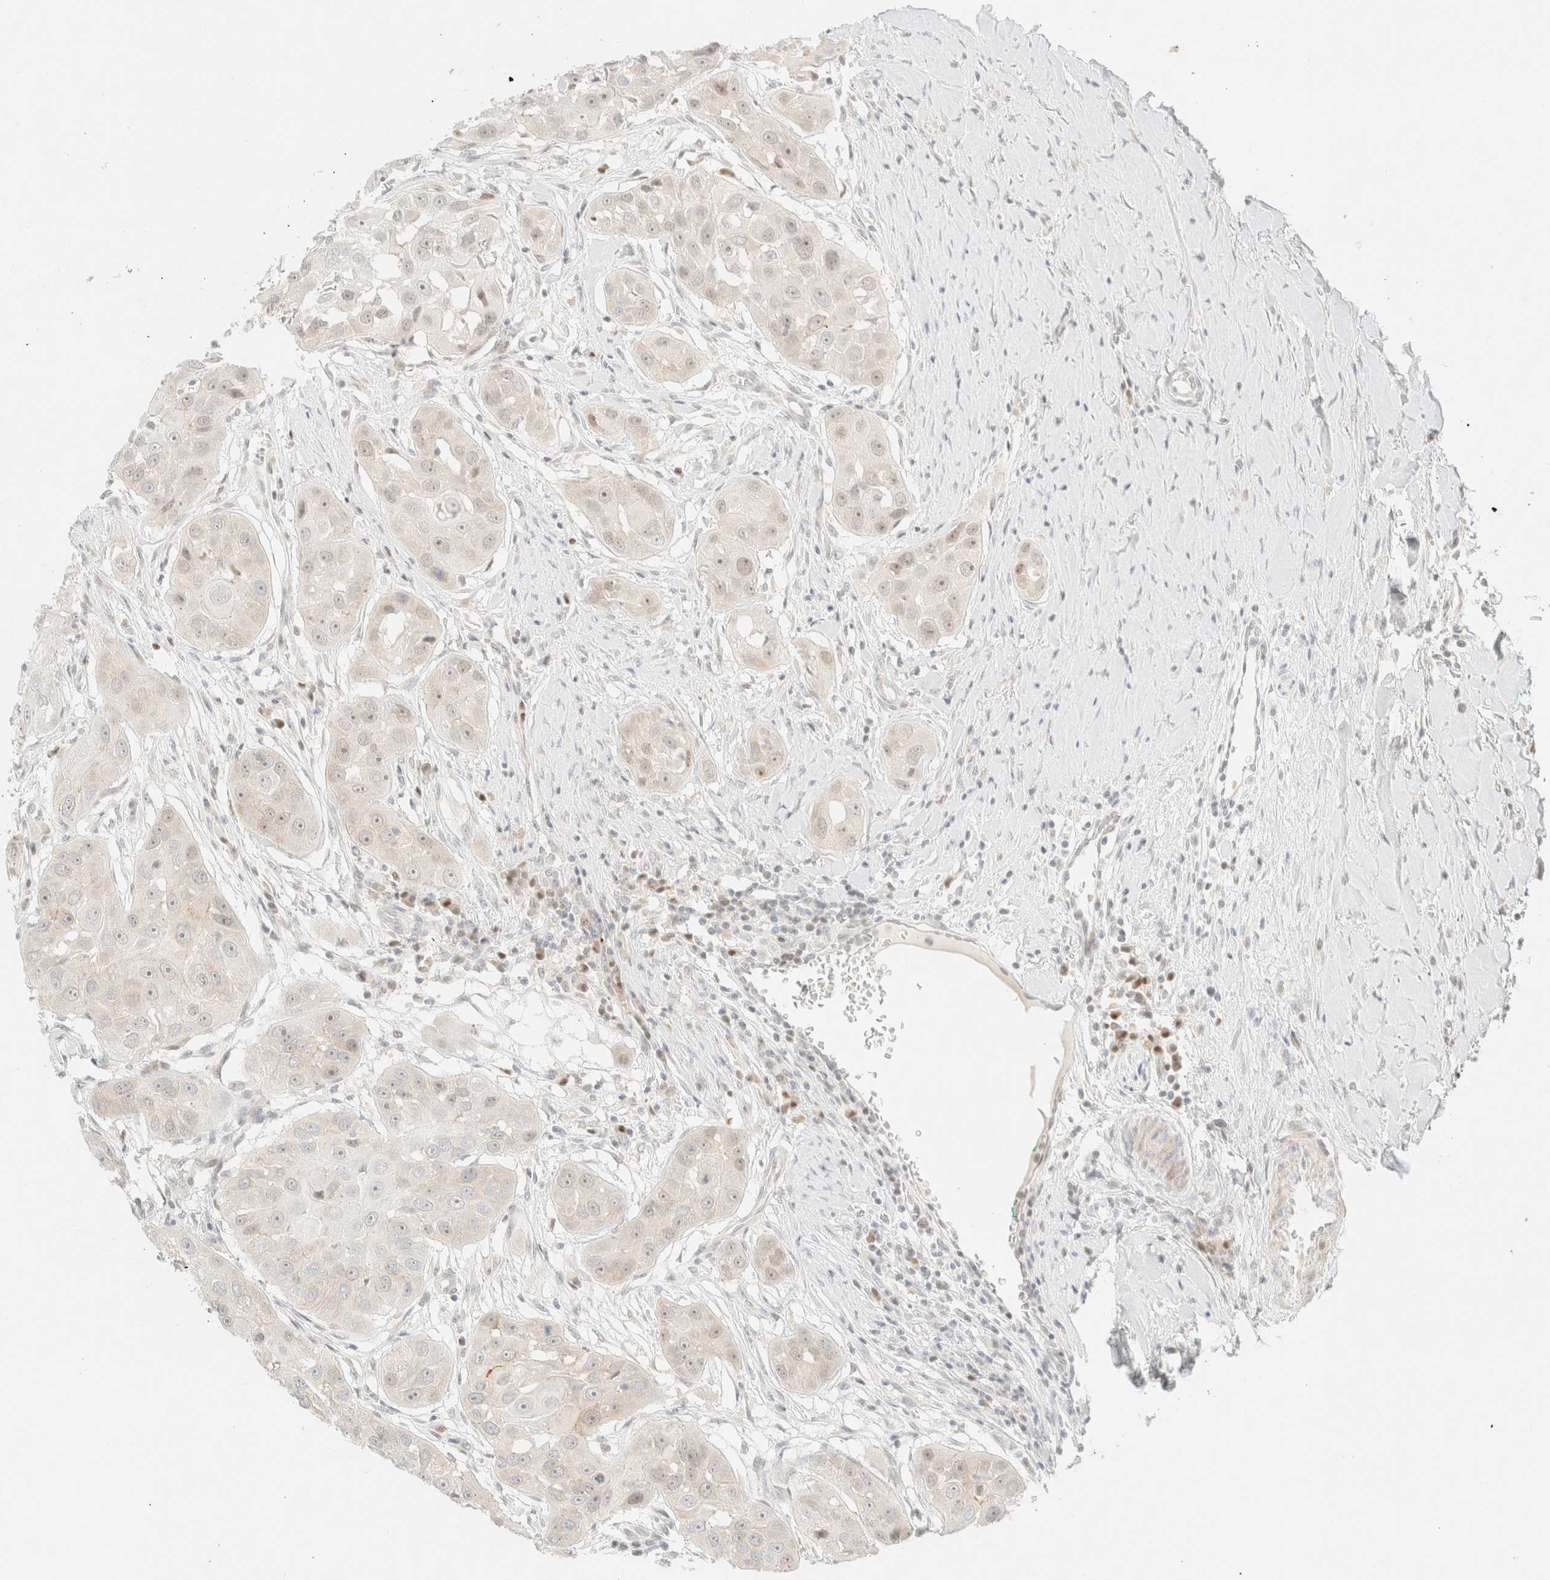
{"staining": {"intensity": "weak", "quantity": "25%-75%", "location": "nuclear"}, "tissue": "head and neck cancer", "cell_type": "Tumor cells", "image_type": "cancer", "snomed": [{"axis": "morphology", "description": "Normal tissue, NOS"}, {"axis": "morphology", "description": "Squamous cell carcinoma, NOS"}, {"axis": "topography", "description": "Skeletal muscle"}, {"axis": "topography", "description": "Head-Neck"}], "caption": "Protein expression analysis of human head and neck cancer reveals weak nuclear expression in about 25%-75% of tumor cells. Nuclei are stained in blue.", "gene": "TSR1", "patient": {"sex": "male", "age": 51}}